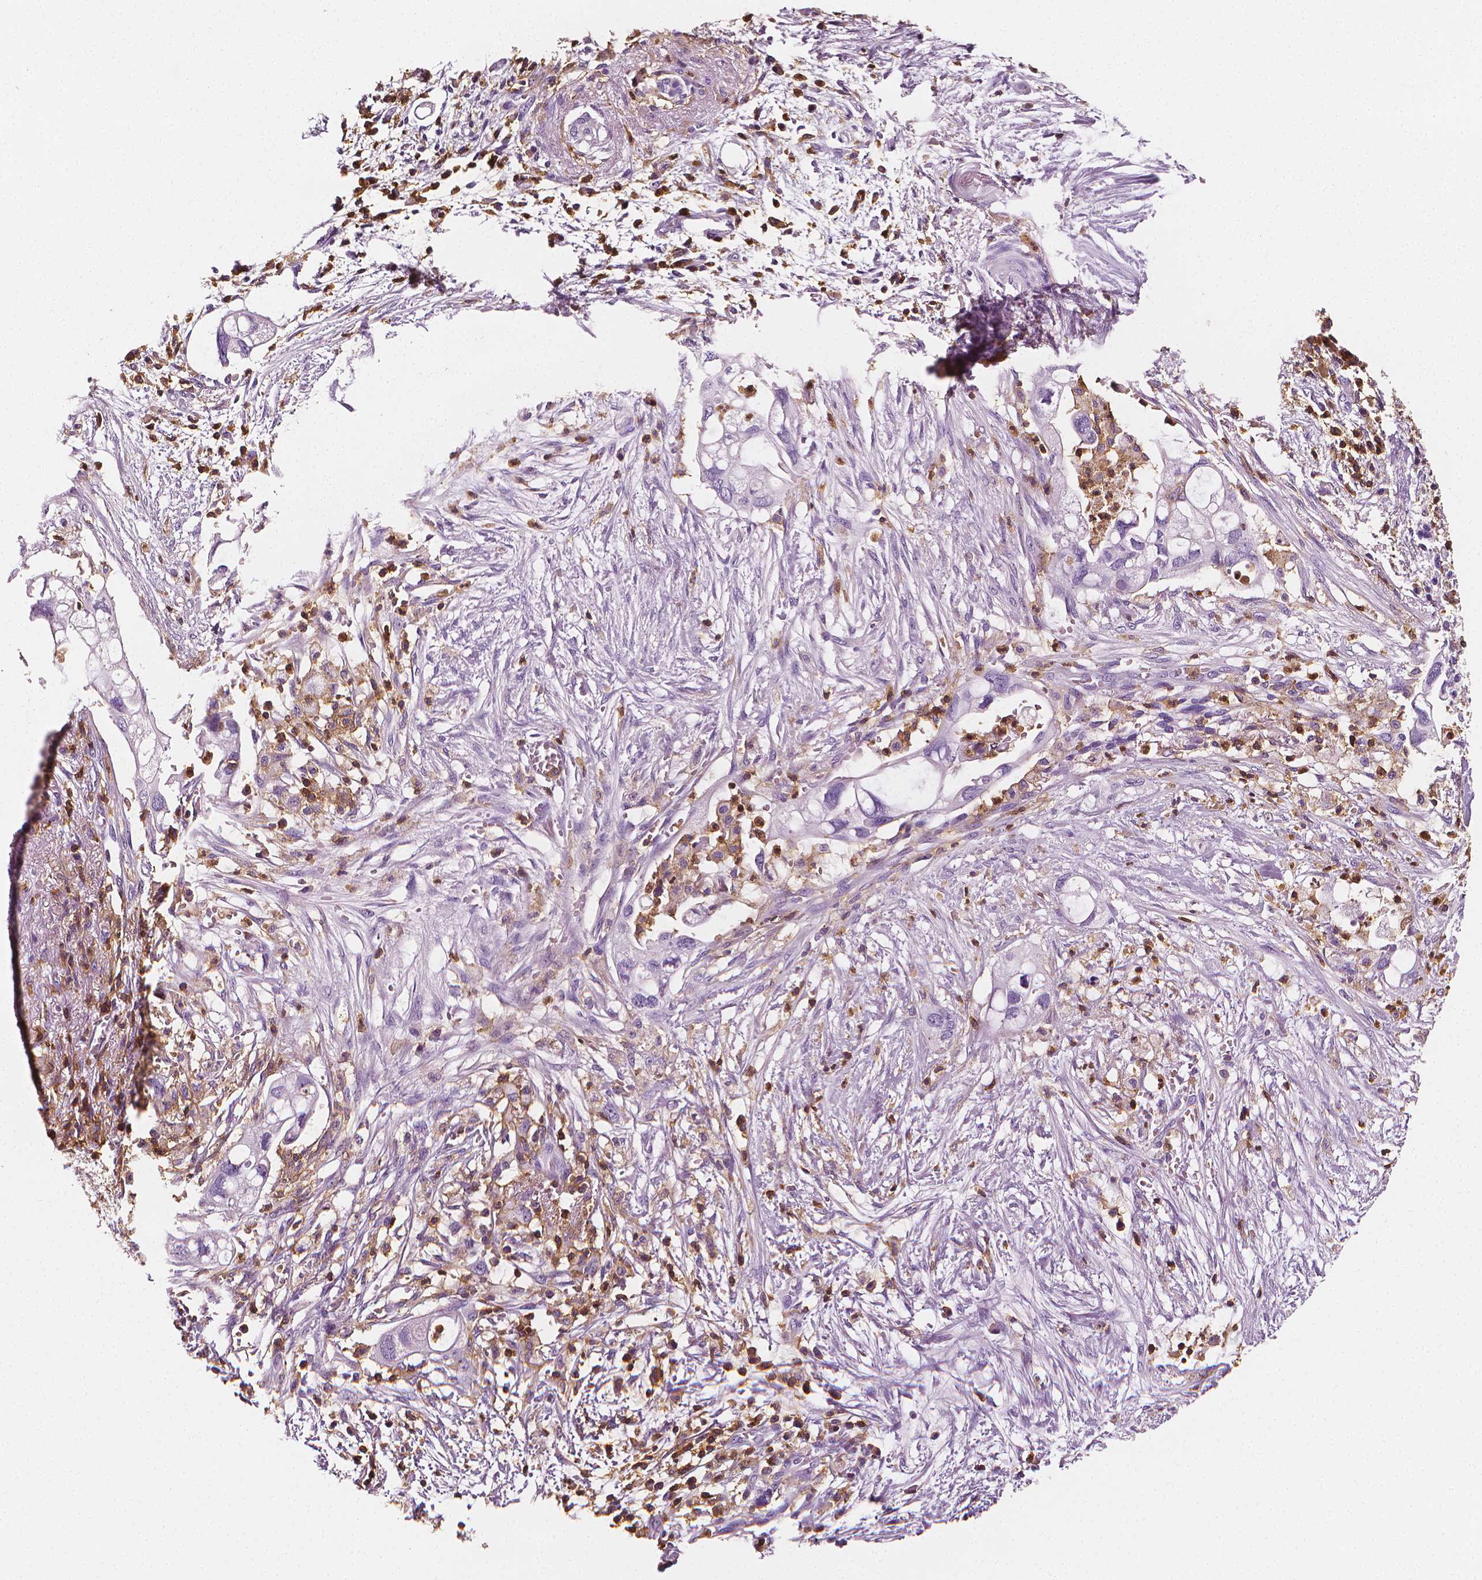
{"staining": {"intensity": "negative", "quantity": "none", "location": "none"}, "tissue": "pancreatic cancer", "cell_type": "Tumor cells", "image_type": "cancer", "snomed": [{"axis": "morphology", "description": "Adenocarcinoma, NOS"}, {"axis": "topography", "description": "Pancreas"}], "caption": "Tumor cells show no significant protein staining in pancreatic cancer. (IHC, brightfield microscopy, high magnification).", "gene": "PTPRC", "patient": {"sex": "female", "age": 72}}